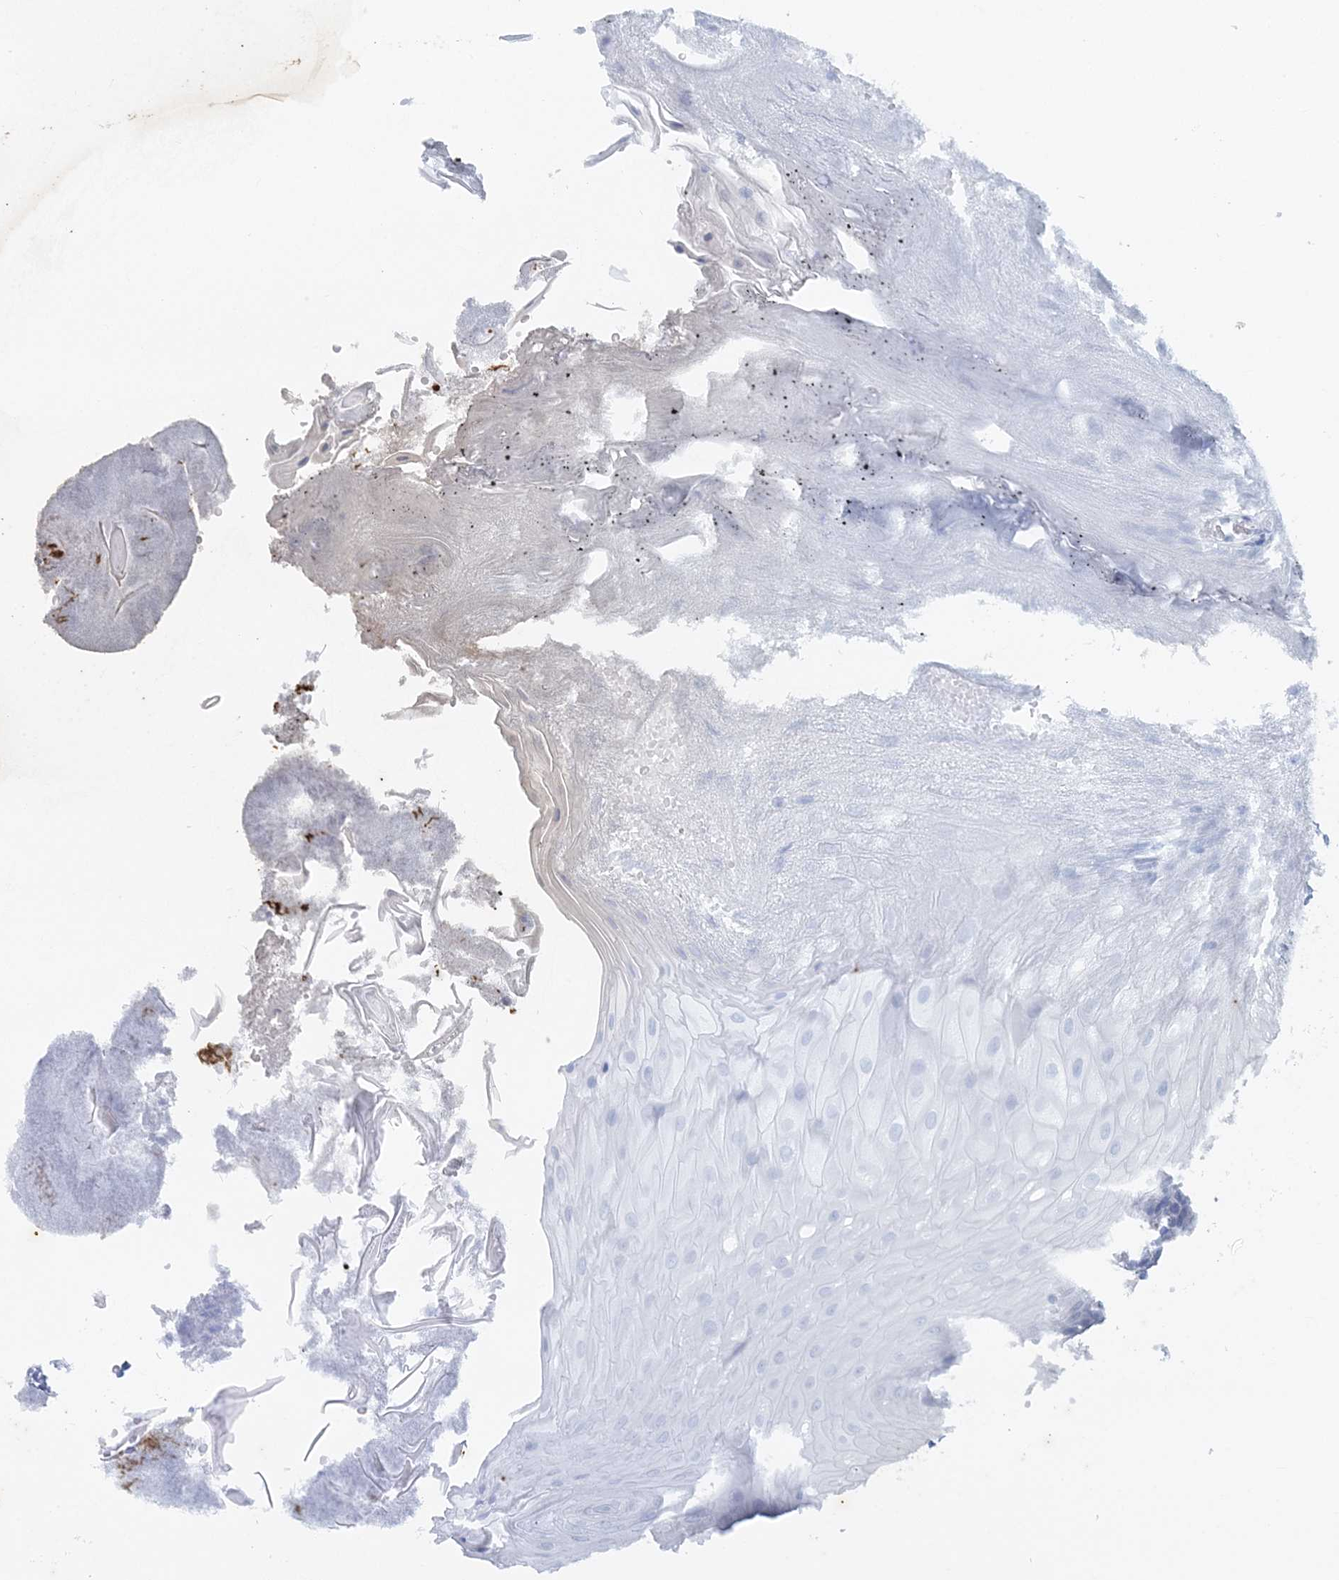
{"staining": {"intensity": "negative", "quantity": "none", "location": "none"}, "tissue": "oral mucosa", "cell_type": "Squamous epithelial cells", "image_type": "normal", "snomed": [{"axis": "morphology", "description": "Normal tissue, NOS"}, {"axis": "morphology", "description": "Squamous cell carcinoma, NOS"}, {"axis": "topography", "description": "Skeletal muscle"}, {"axis": "topography", "description": "Oral tissue"}, {"axis": "topography", "description": "Salivary gland"}, {"axis": "topography", "description": "Head-Neck"}], "caption": "Immunohistochemical staining of benign human oral mucosa reveals no significant positivity in squamous epithelial cells.", "gene": "LRPPRC", "patient": {"sex": "male", "age": 54}}